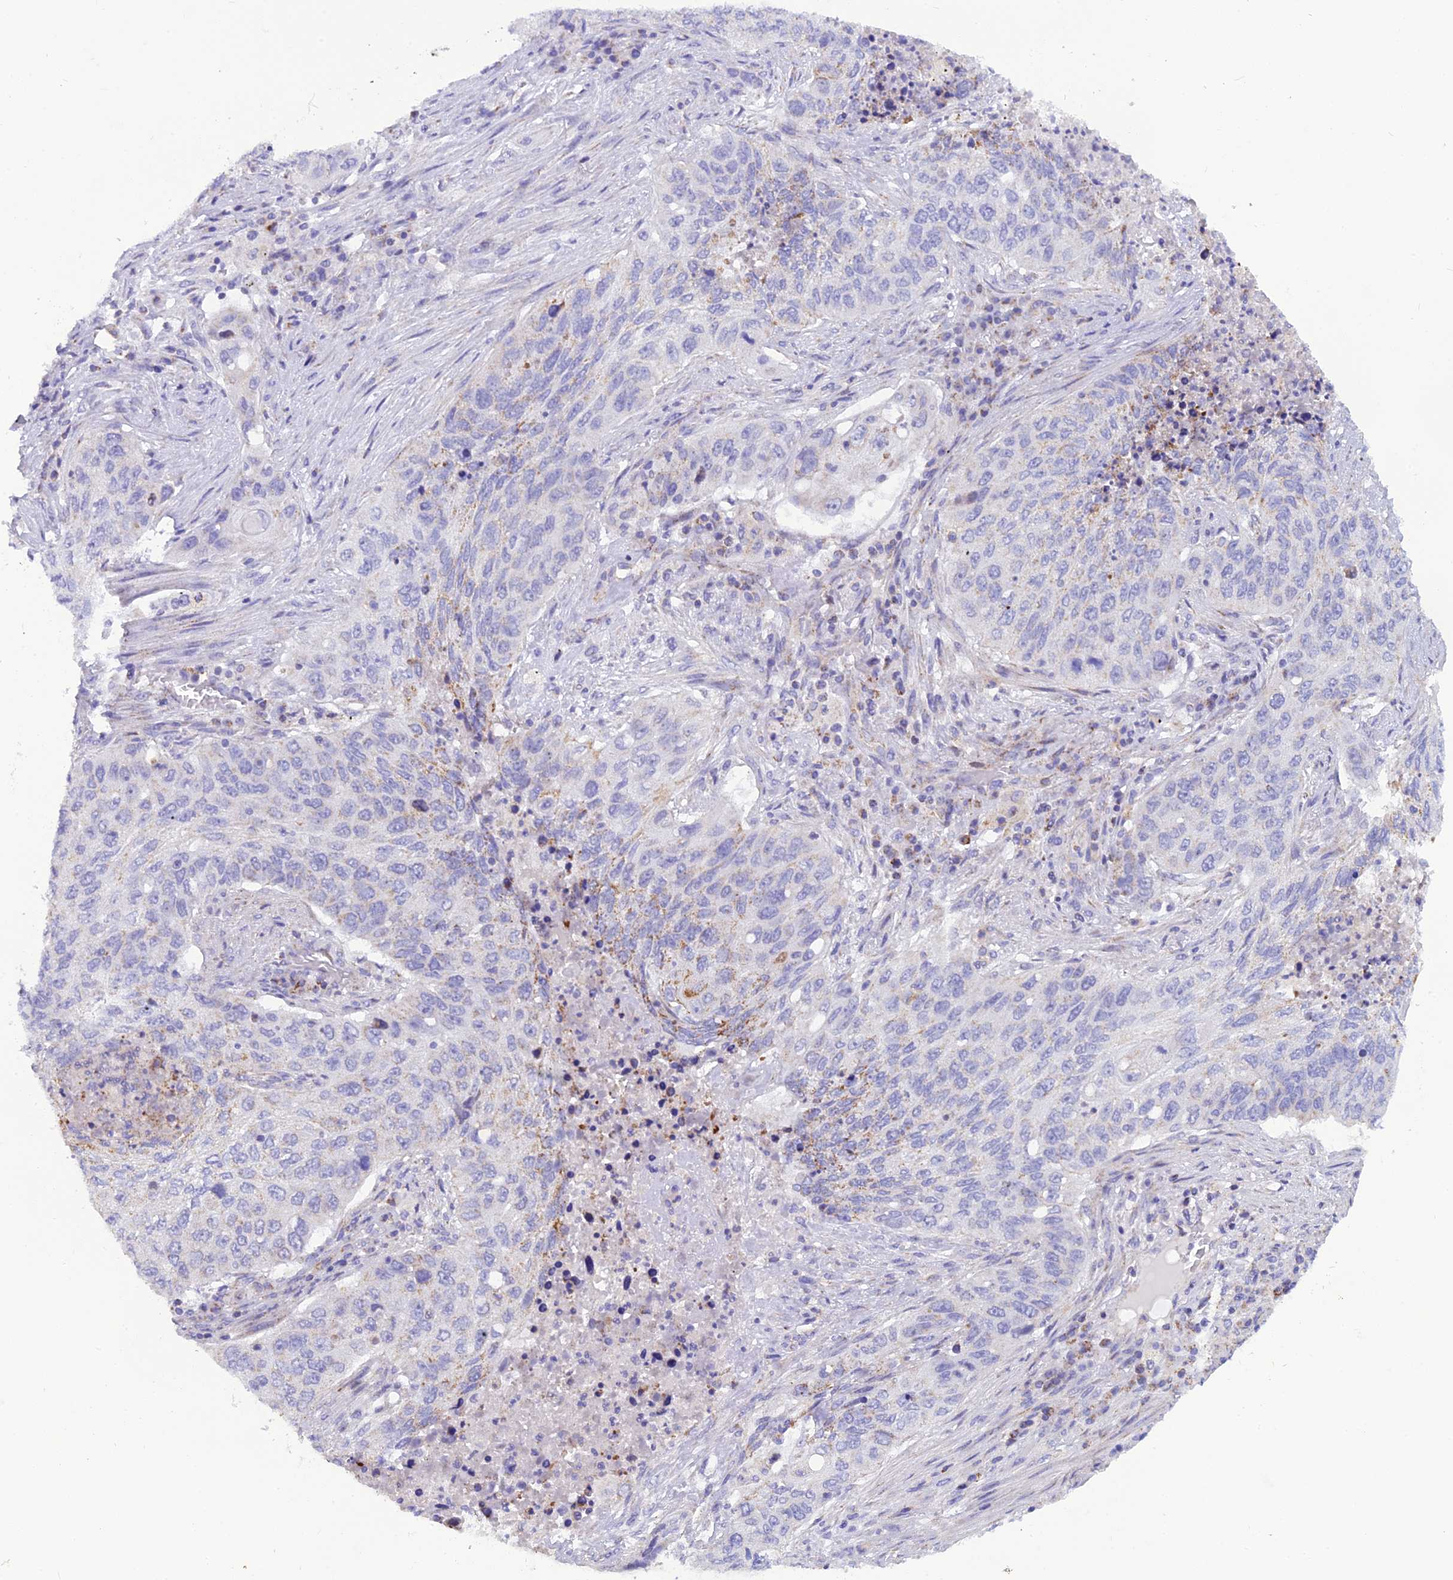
{"staining": {"intensity": "weak", "quantity": "<25%", "location": "cytoplasmic/membranous"}, "tissue": "lung cancer", "cell_type": "Tumor cells", "image_type": "cancer", "snomed": [{"axis": "morphology", "description": "Squamous cell carcinoma, NOS"}, {"axis": "topography", "description": "Lung"}], "caption": "Tumor cells show no significant positivity in lung cancer.", "gene": "POMGNT1", "patient": {"sex": "female", "age": 63}}